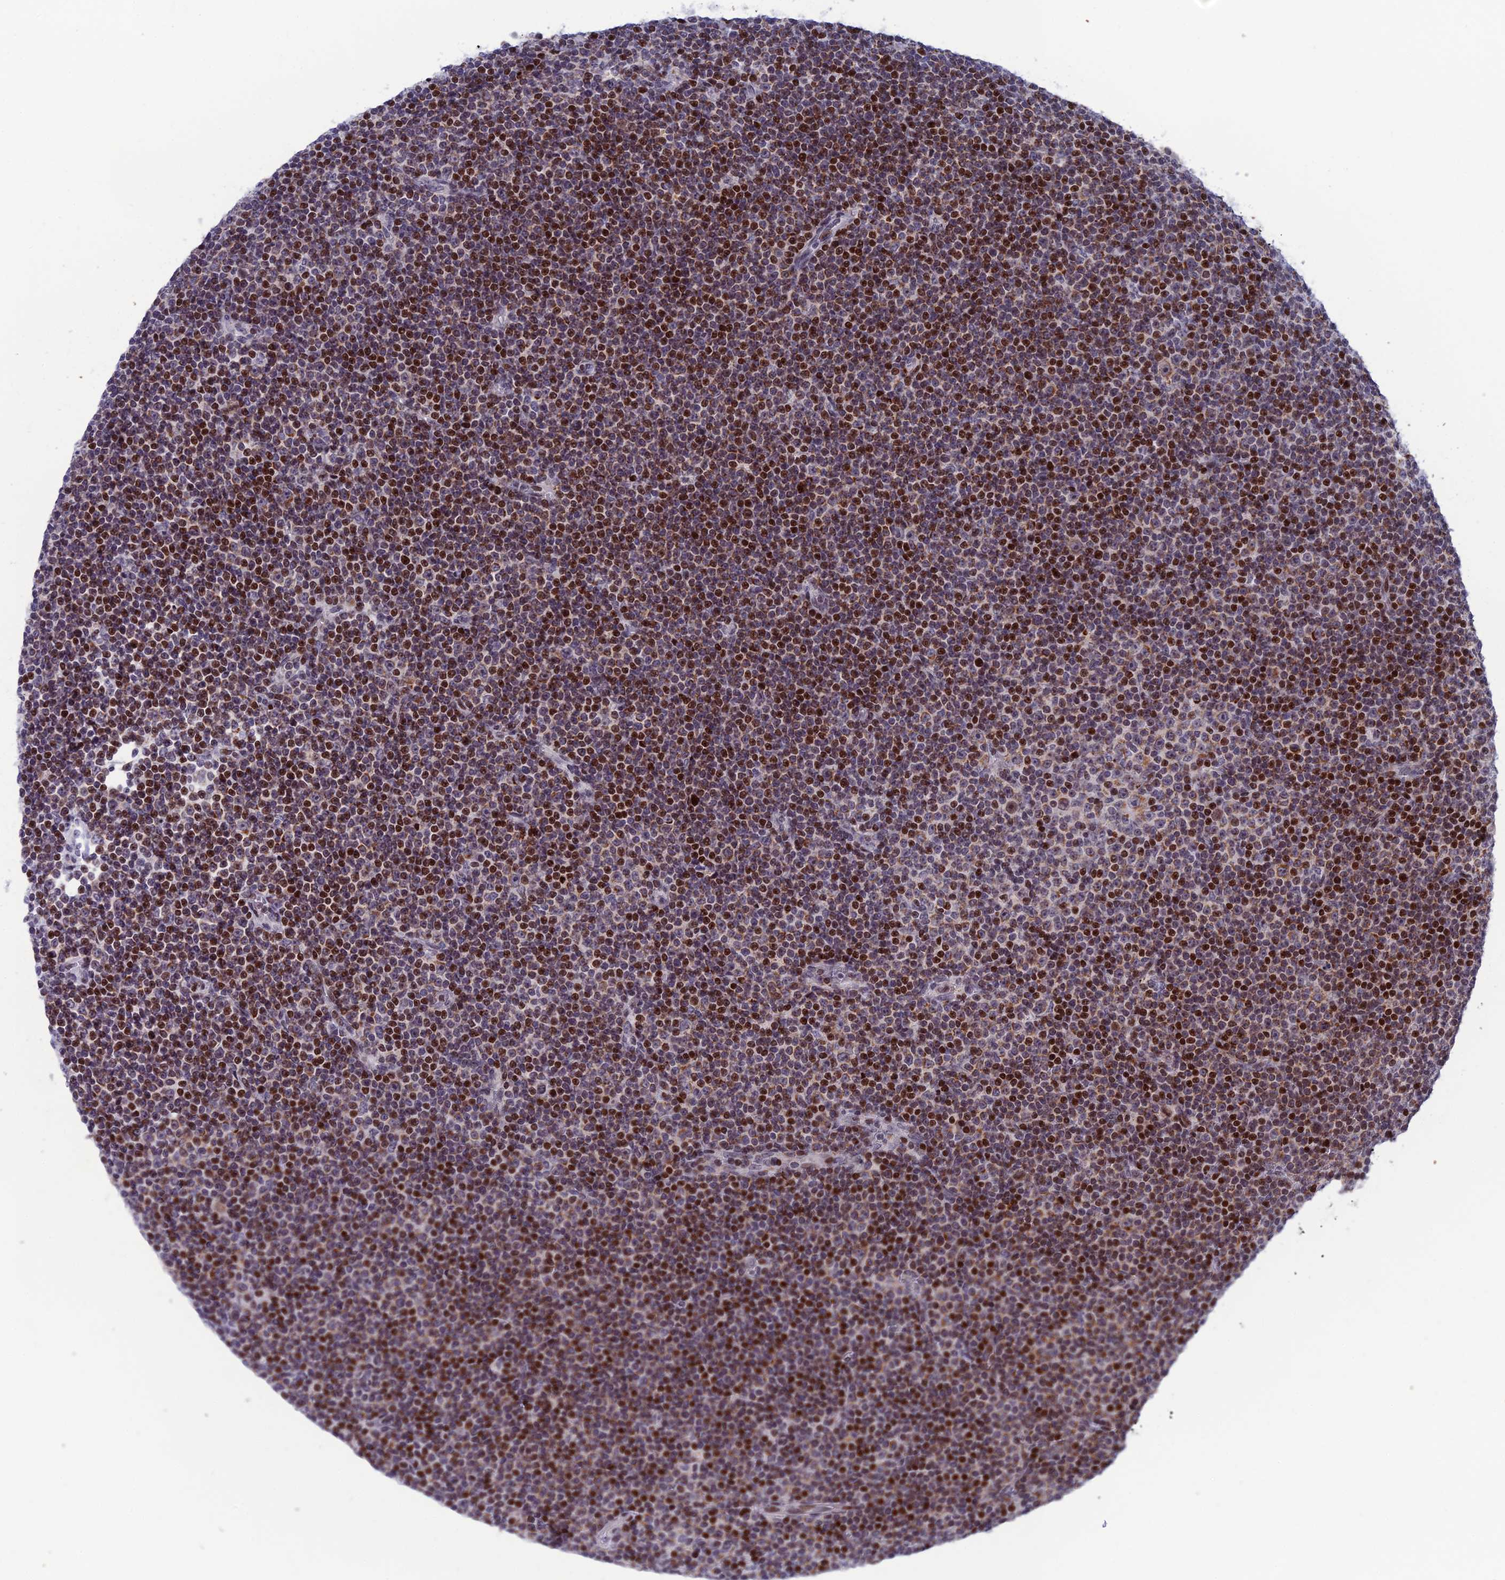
{"staining": {"intensity": "strong", "quantity": "25%-75%", "location": "cytoplasmic/membranous,nuclear"}, "tissue": "lymphoma", "cell_type": "Tumor cells", "image_type": "cancer", "snomed": [{"axis": "morphology", "description": "Malignant lymphoma, non-Hodgkin's type, Low grade"}, {"axis": "topography", "description": "Lymph node"}], "caption": "Approximately 25%-75% of tumor cells in low-grade malignant lymphoma, non-Hodgkin's type reveal strong cytoplasmic/membranous and nuclear protein staining as visualized by brown immunohistochemical staining.", "gene": "AFF3", "patient": {"sex": "female", "age": 67}}